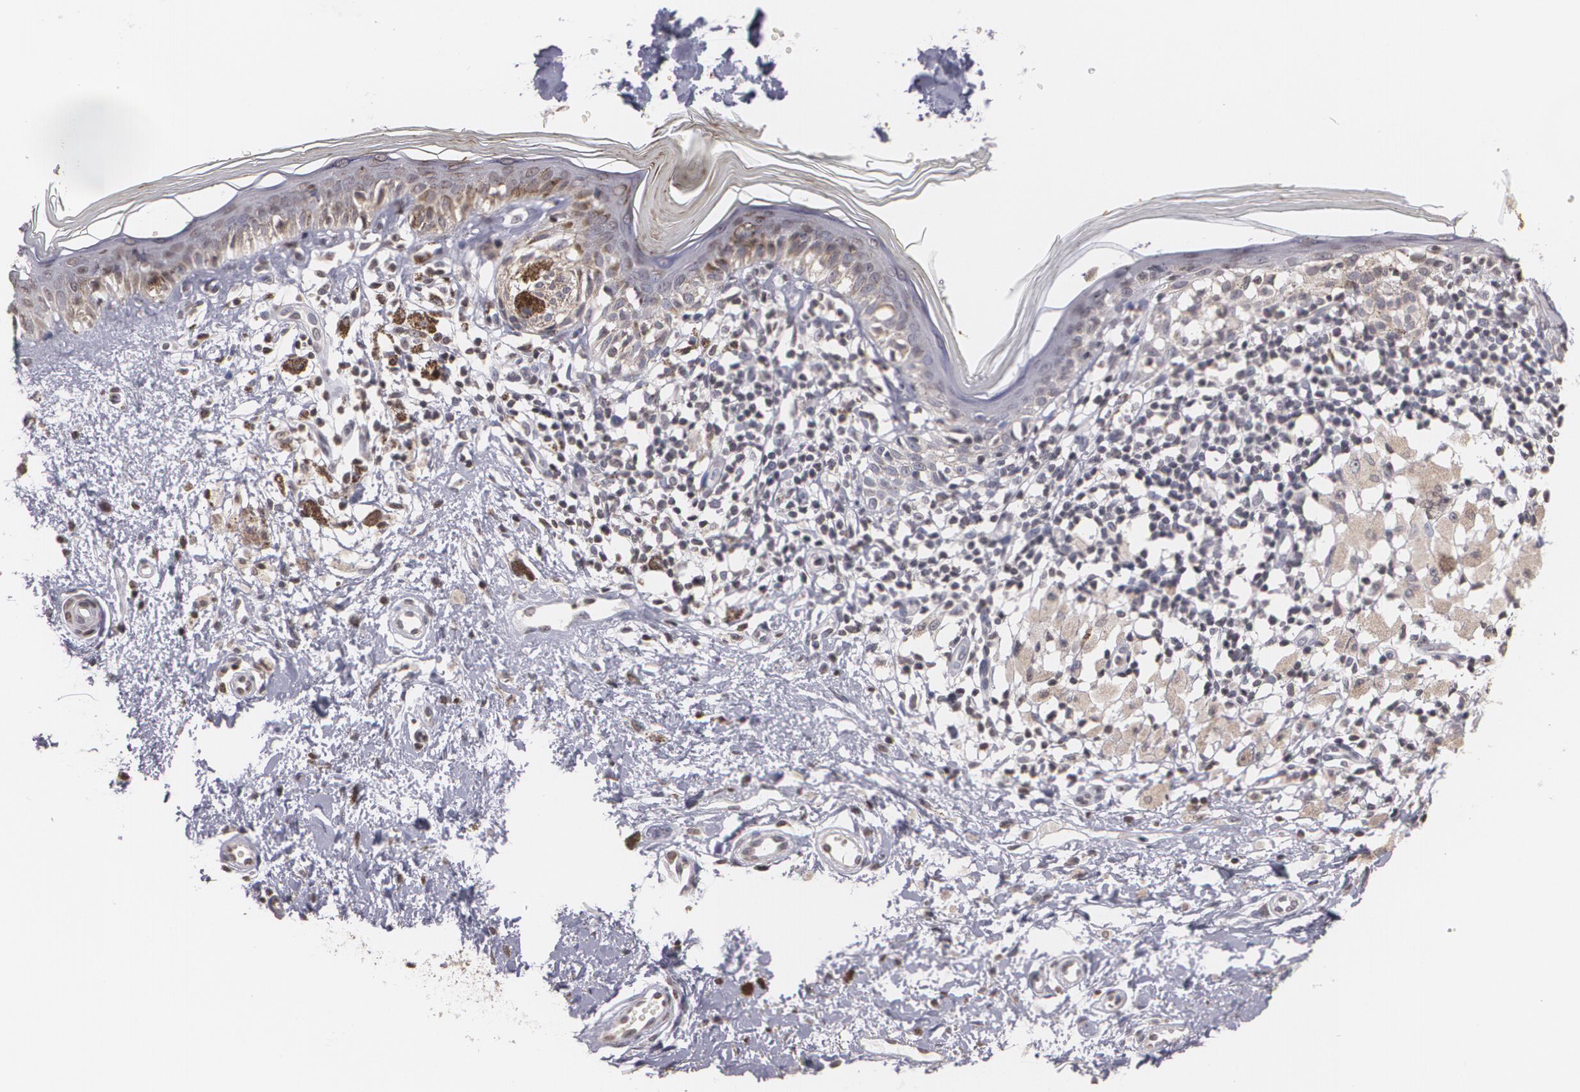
{"staining": {"intensity": "negative", "quantity": "none", "location": "none"}, "tissue": "melanoma", "cell_type": "Tumor cells", "image_type": "cancer", "snomed": [{"axis": "morphology", "description": "Malignant melanoma, NOS"}, {"axis": "topography", "description": "Skin"}], "caption": "Tumor cells are negative for brown protein staining in melanoma.", "gene": "THRB", "patient": {"sex": "male", "age": 88}}